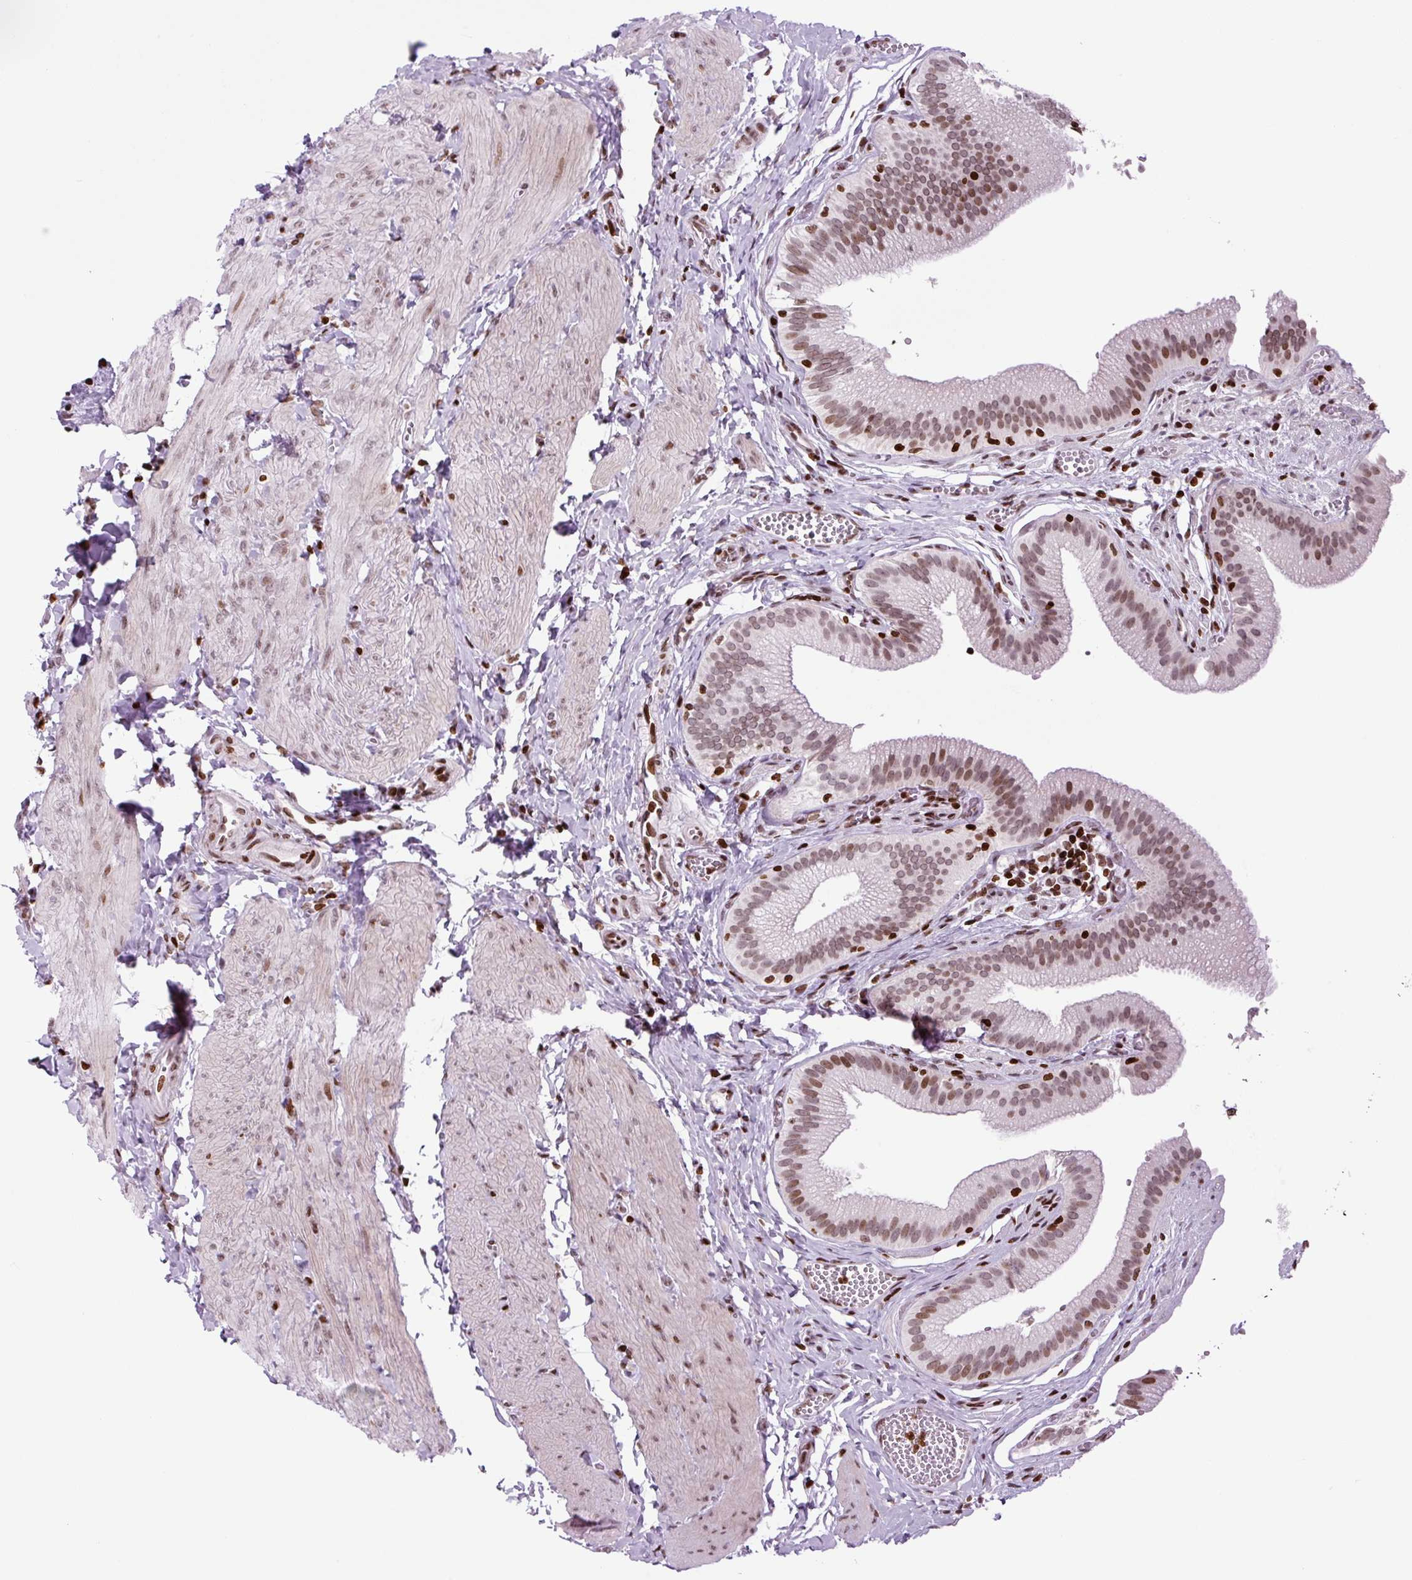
{"staining": {"intensity": "moderate", "quantity": ">75%", "location": "nuclear"}, "tissue": "gallbladder", "cell_type": "Glandular cells", "image_type": "normal", "snomed": [{"axis": "morphology", "description": "Normal tissue, NOS"}, {"axis": "topography", "description": "Gallbladder"}, {"axis": "topography", "description": "Peripheral nerve tissue"}], "caption": "Immunohistochemical staining of normal gallbladder demonstrates moderate nuclear protein staining in approximately >75% of glandular cells. (Stains: DAB (3,3'-diaminobenzidine) in brown, nuclei in blue, Microscopy: brightfield microscopy at high magnification).", "gene": "H1", "patient": {"sex": "male", "age": 17}}